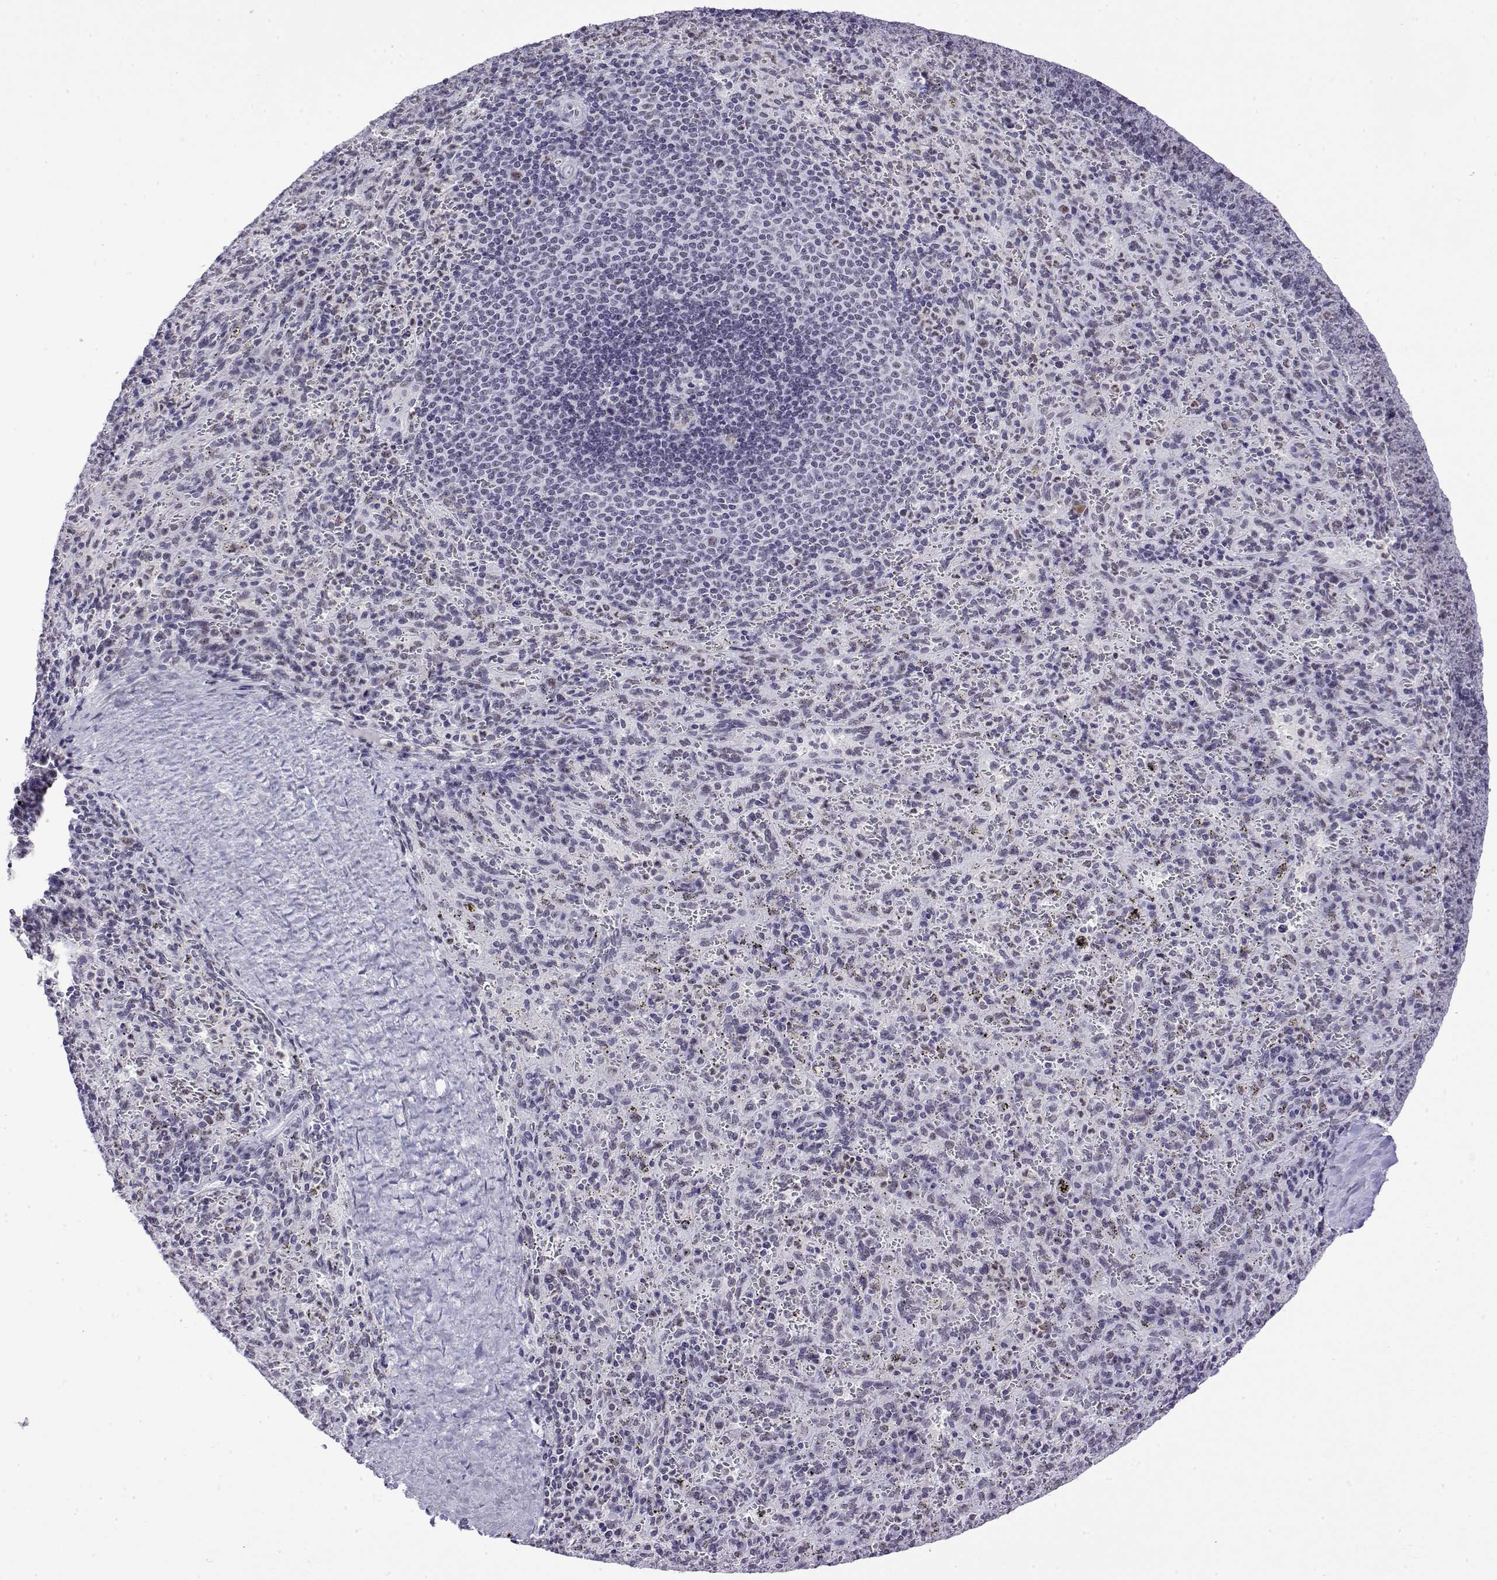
{"staining": {"intensity": "negative", "quantity": "none", "location": "none"}, "tissue": "spleen", "cell_type": "Cells in red pulp", "image_type": "normal", "snomed": [{"axis": "morphology", "description": "Normal tissue, NOS"}, {"axis": "topography", "description": "Spleen"}], "caption": "High power microscopy histopathology image of an immunohistochemistry image of unremarkable spleen, revealing no significant expression in cells in red pulp.", "gene": "POLDIP3", "patient": {"sex": "male", "age": 57}}